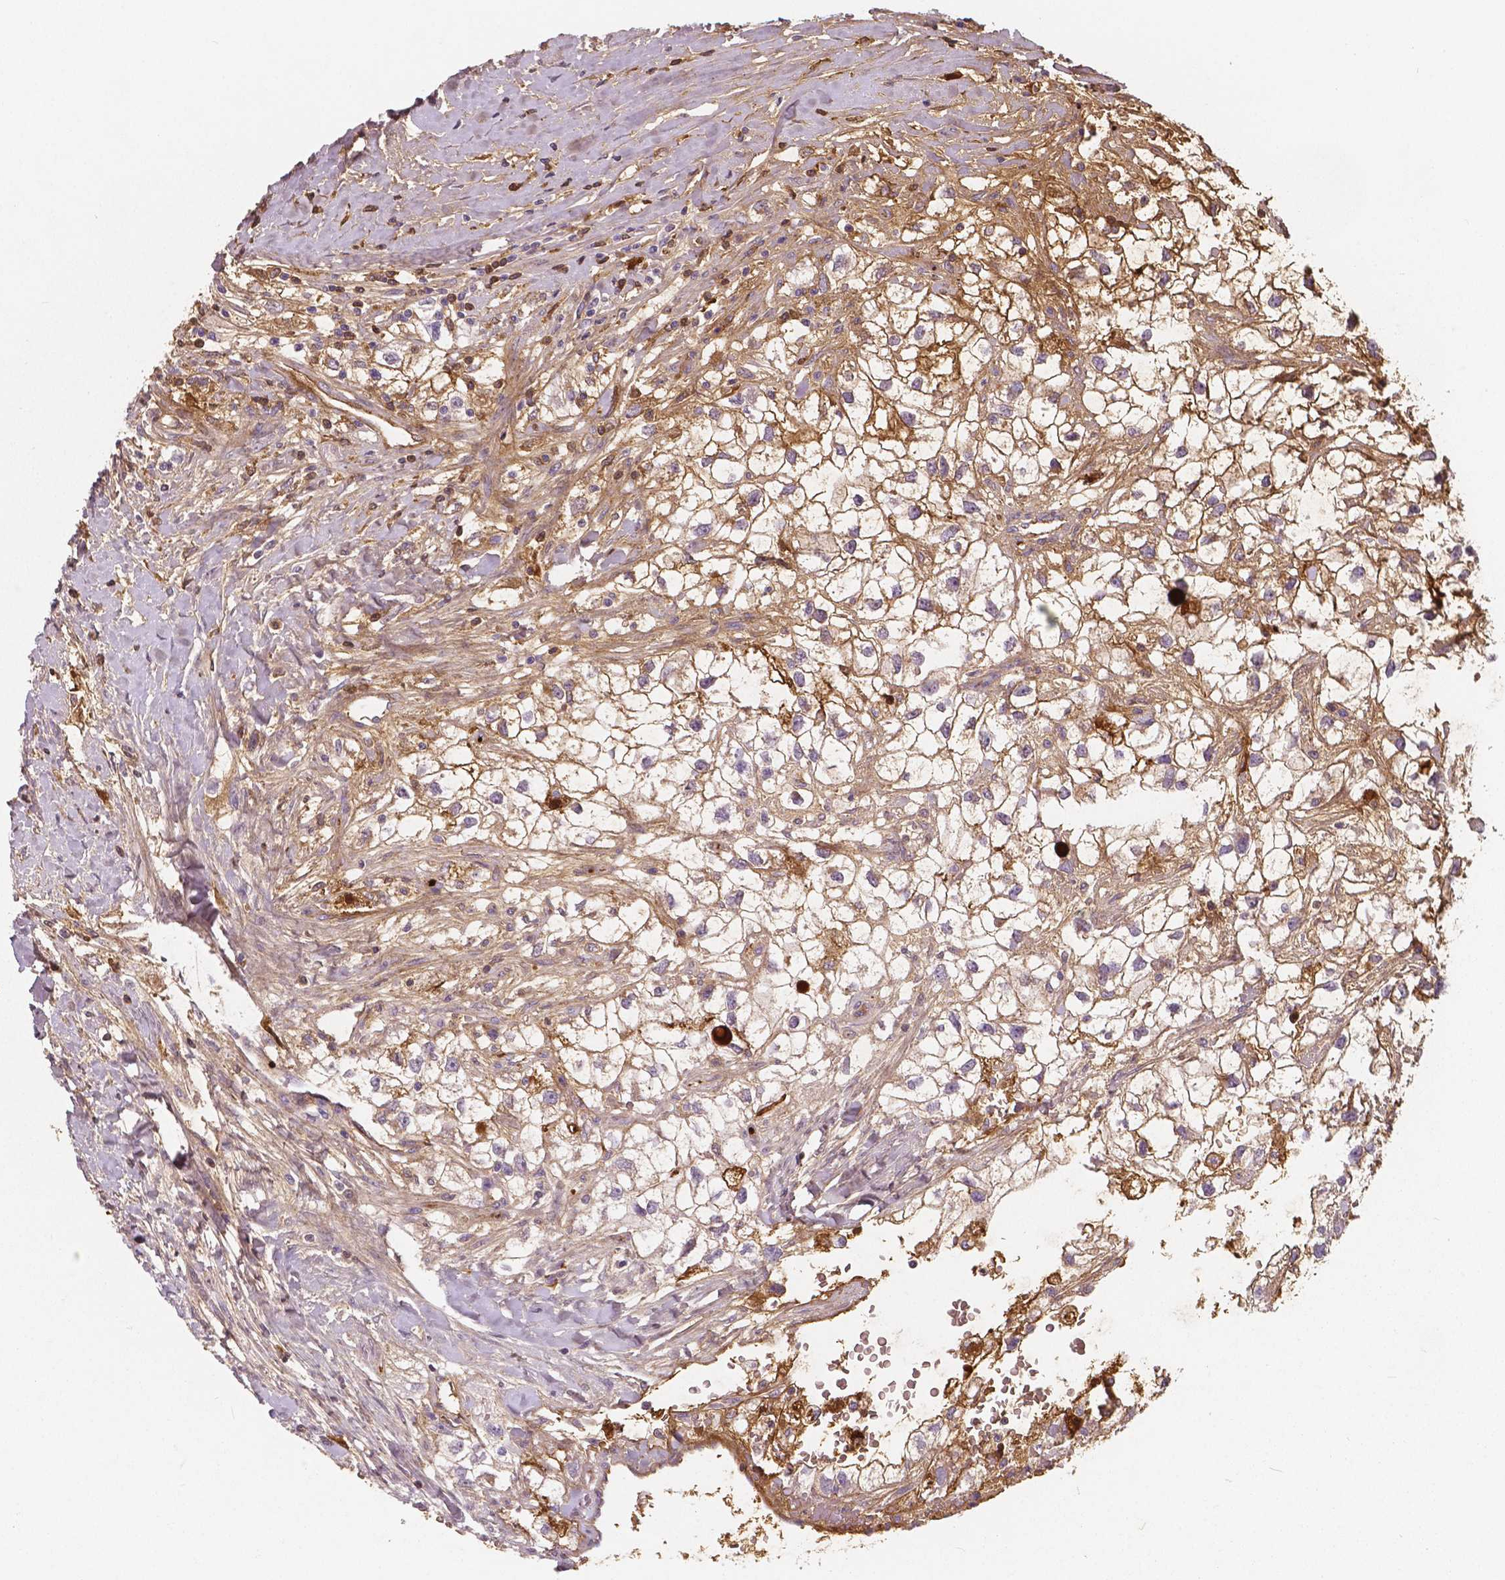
{"staining": {"intensity": "weak", "quantity": ">75%", "location": "cytoplasmic/membranous"}, "tissue": "renal cancer", "cell_type": "Tumor cells", "image_type": "cancer", "snomed": [{"axis": "morphology", "description": "Adenocarcinoma, NOS"}, {"axis": "topography", "description": "Kidney"}], "caption": "A low amount of weak cytoplasmic/membranous staining is identified in approximately >75% of tumor cells in renal cancer (adenocarcinoma) tissue.", "gene": "APOA4", "patient": {"sex": "male", "age": 59}}